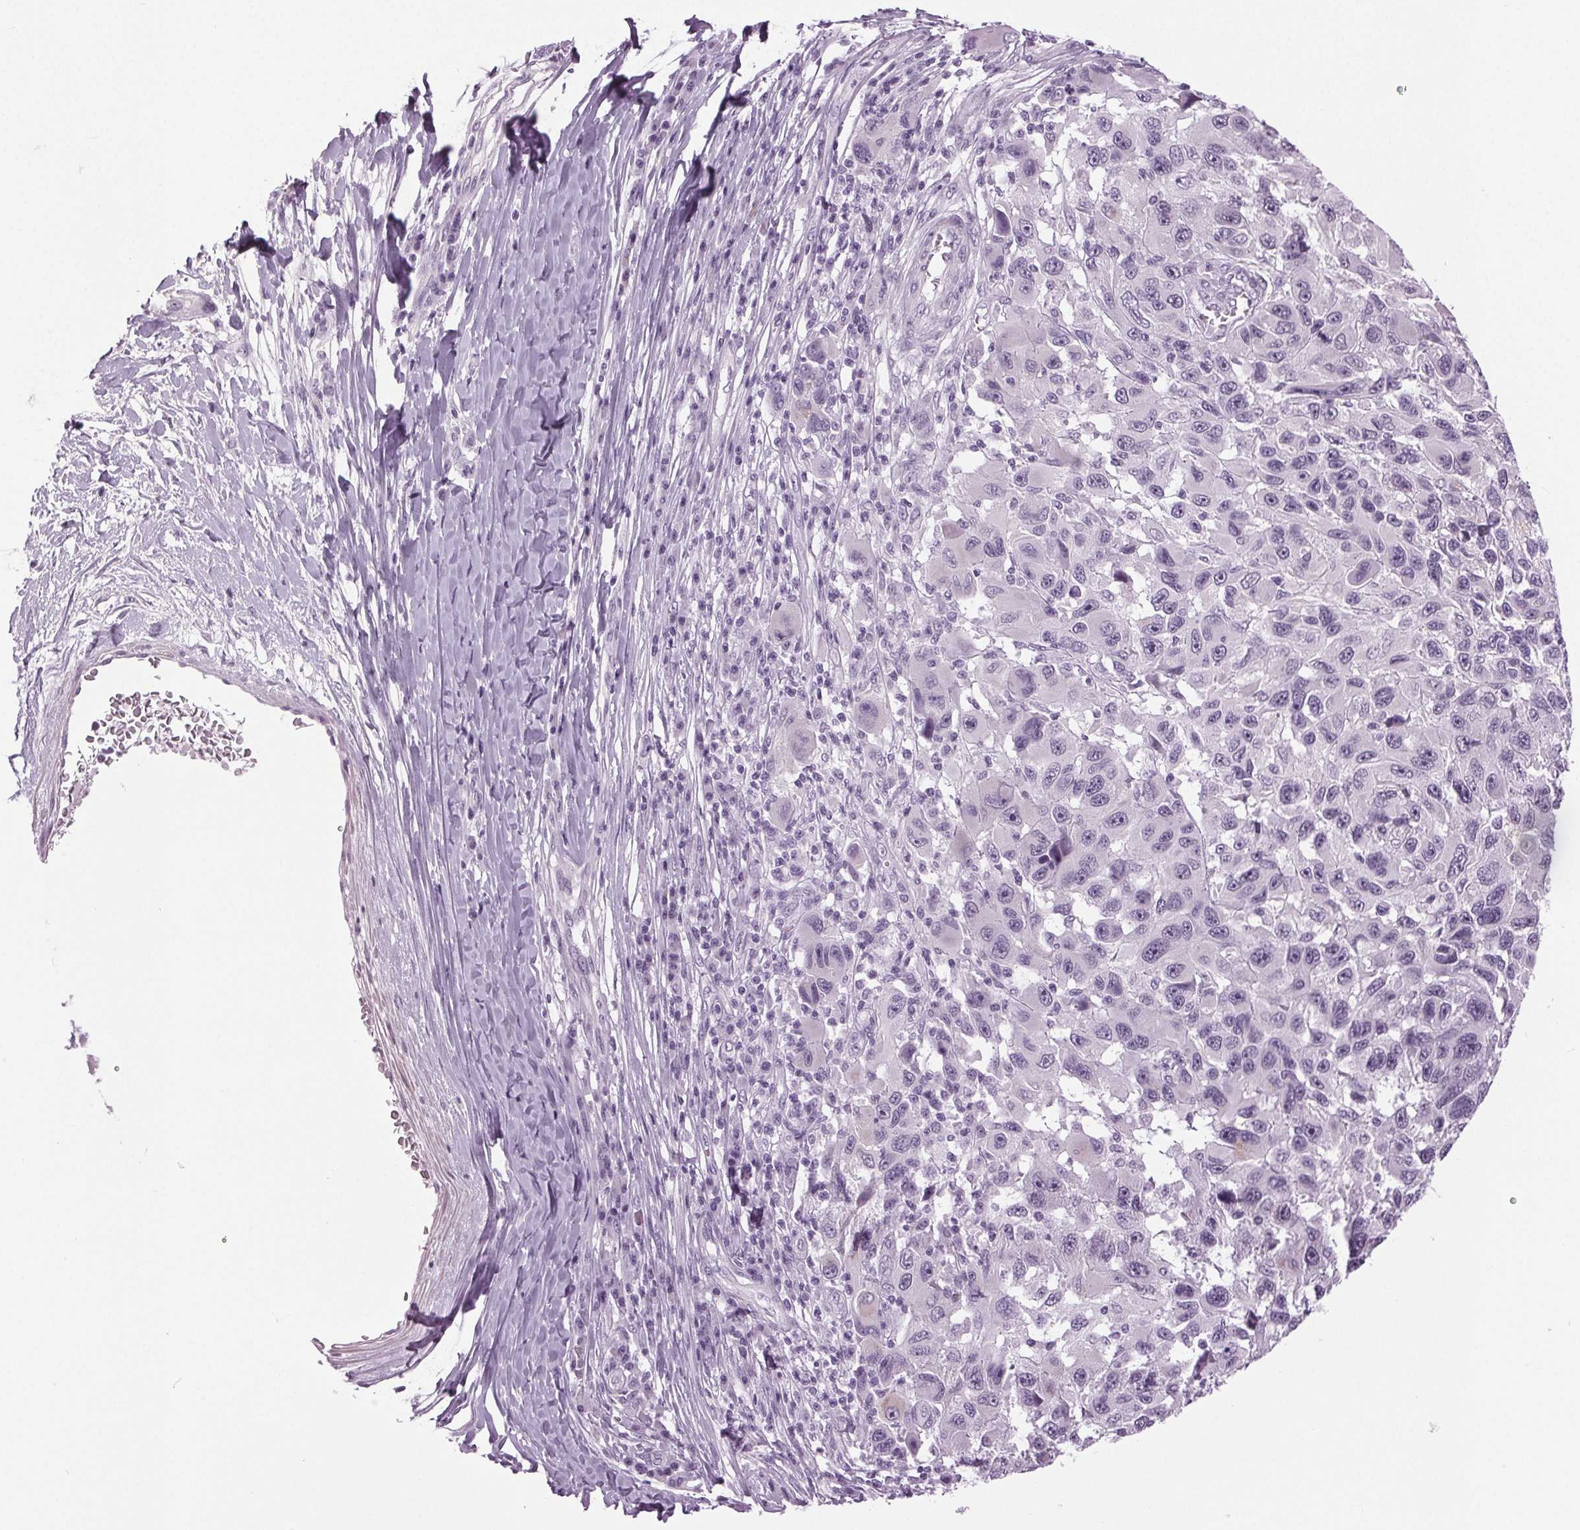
{"staining": {"intensity": "negative", "quantity": "none", "location": "none"}, "tissue": "melanoma", "cell_type": "Tumor cells", "image_type": "cancer", "snomed": [{"axis": "morphology", "description": "Malignant melanoma, NOS"}, {"axis": "topography", "description": "Skin"}], "caption": "DAB immunohistochemical staining of malignant melanoma demonstrates no significant positivity in tumor cells.", "gene": "DNAH12", "patient": {"sex": "male", "age": 53}}